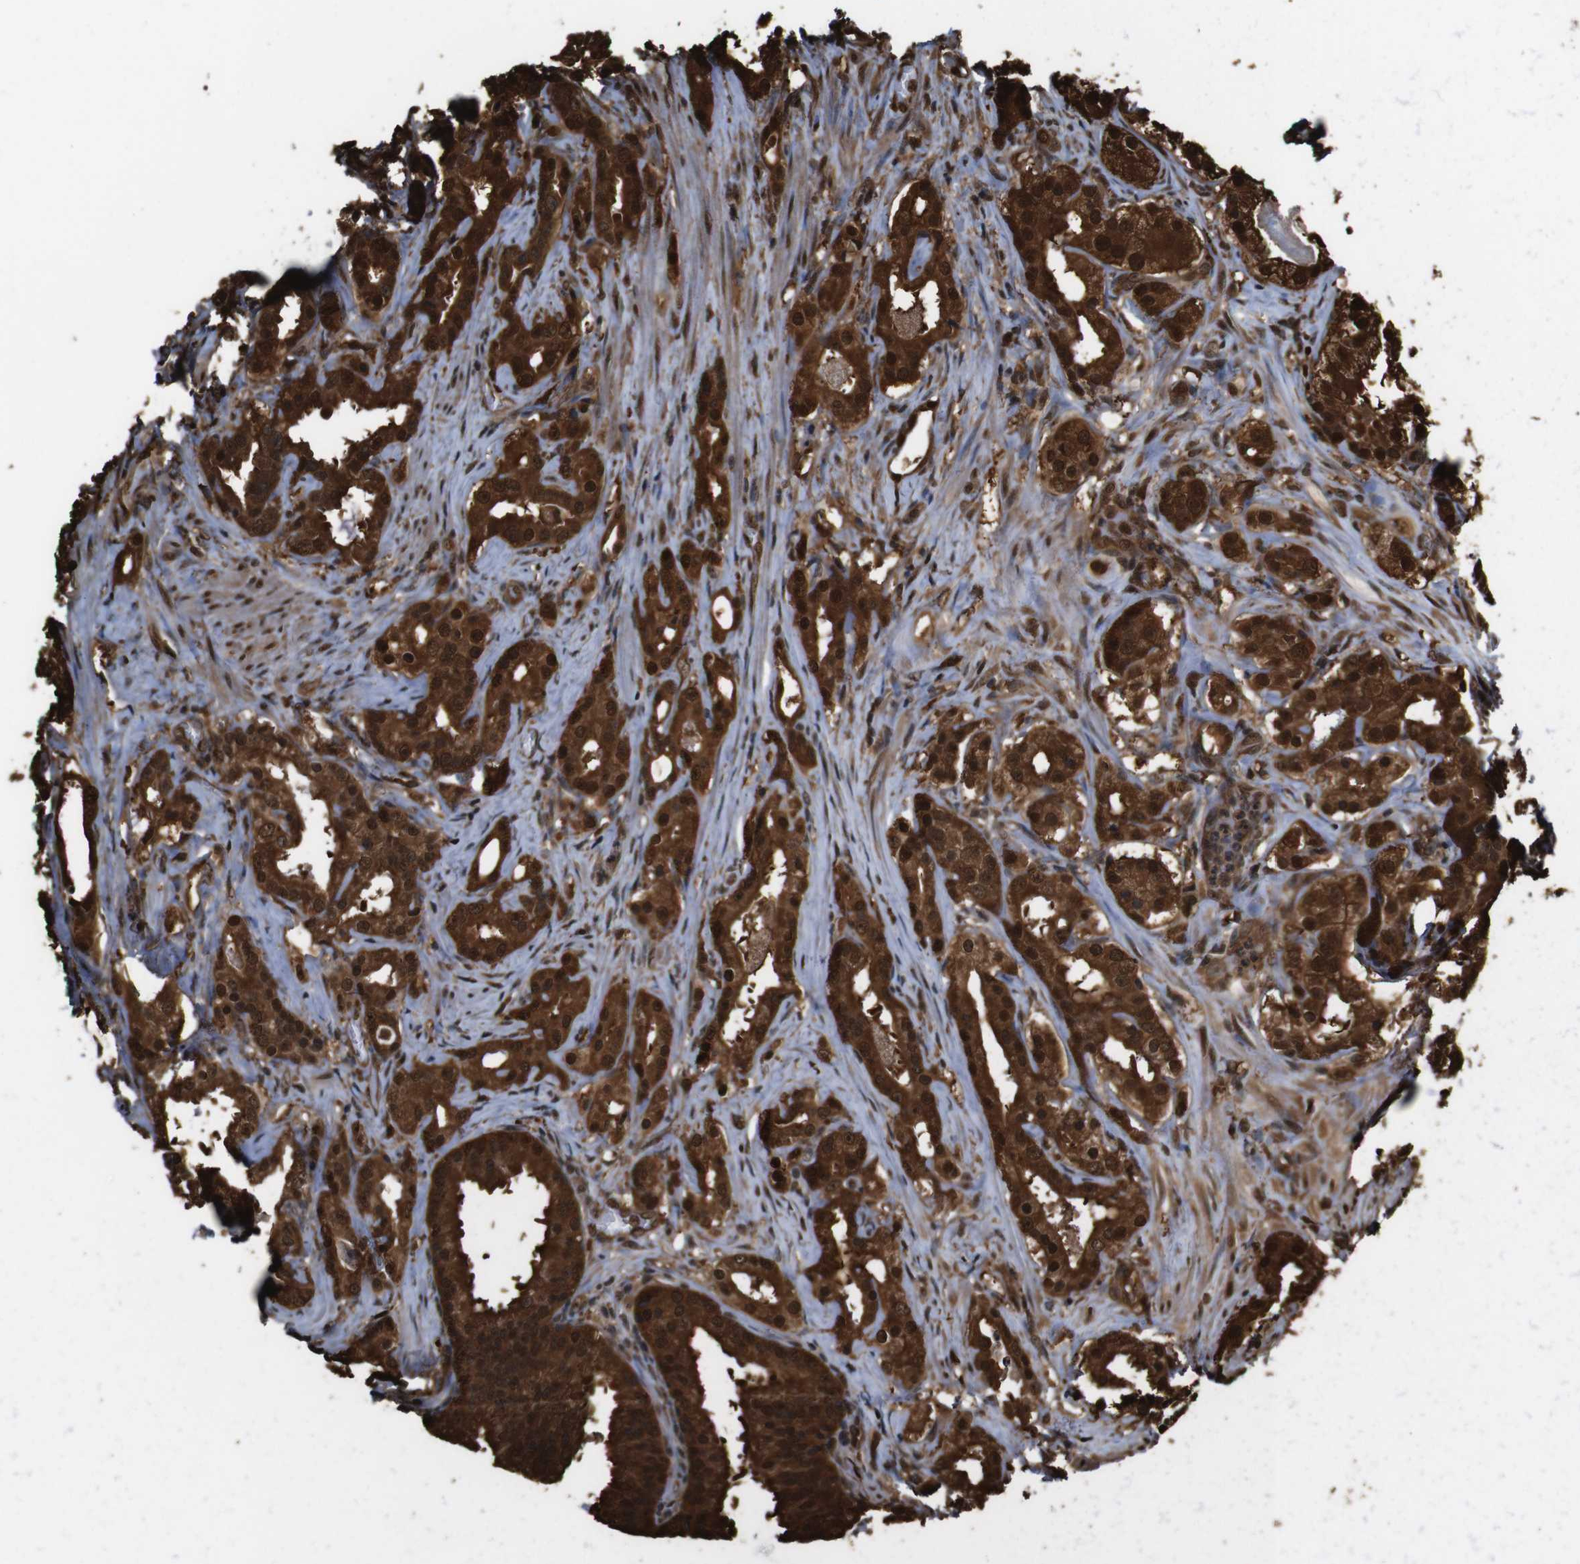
{"staining": {"intensity": "strong", "quantity": ">75%", "location": "cytoplasmic/membranous,nuclear"}, "tissue": "prostate cancer", "cell_type": "Tumor cells", "image_type": "cancer", "snomed": [{"axis": "morphology", "description": "Adenocarcinoma, Low grade"}, {"axis": "topography", "description": "Prostate"}], "caption": "DAB immunohistochemical staining of prostate cancer exhibits strong cytoplasmic/membranous and nuclear protein staining in approximately >75% of tumor cells.", "gene": "VCP", "patient": {"sex": "male", "age": 59}}